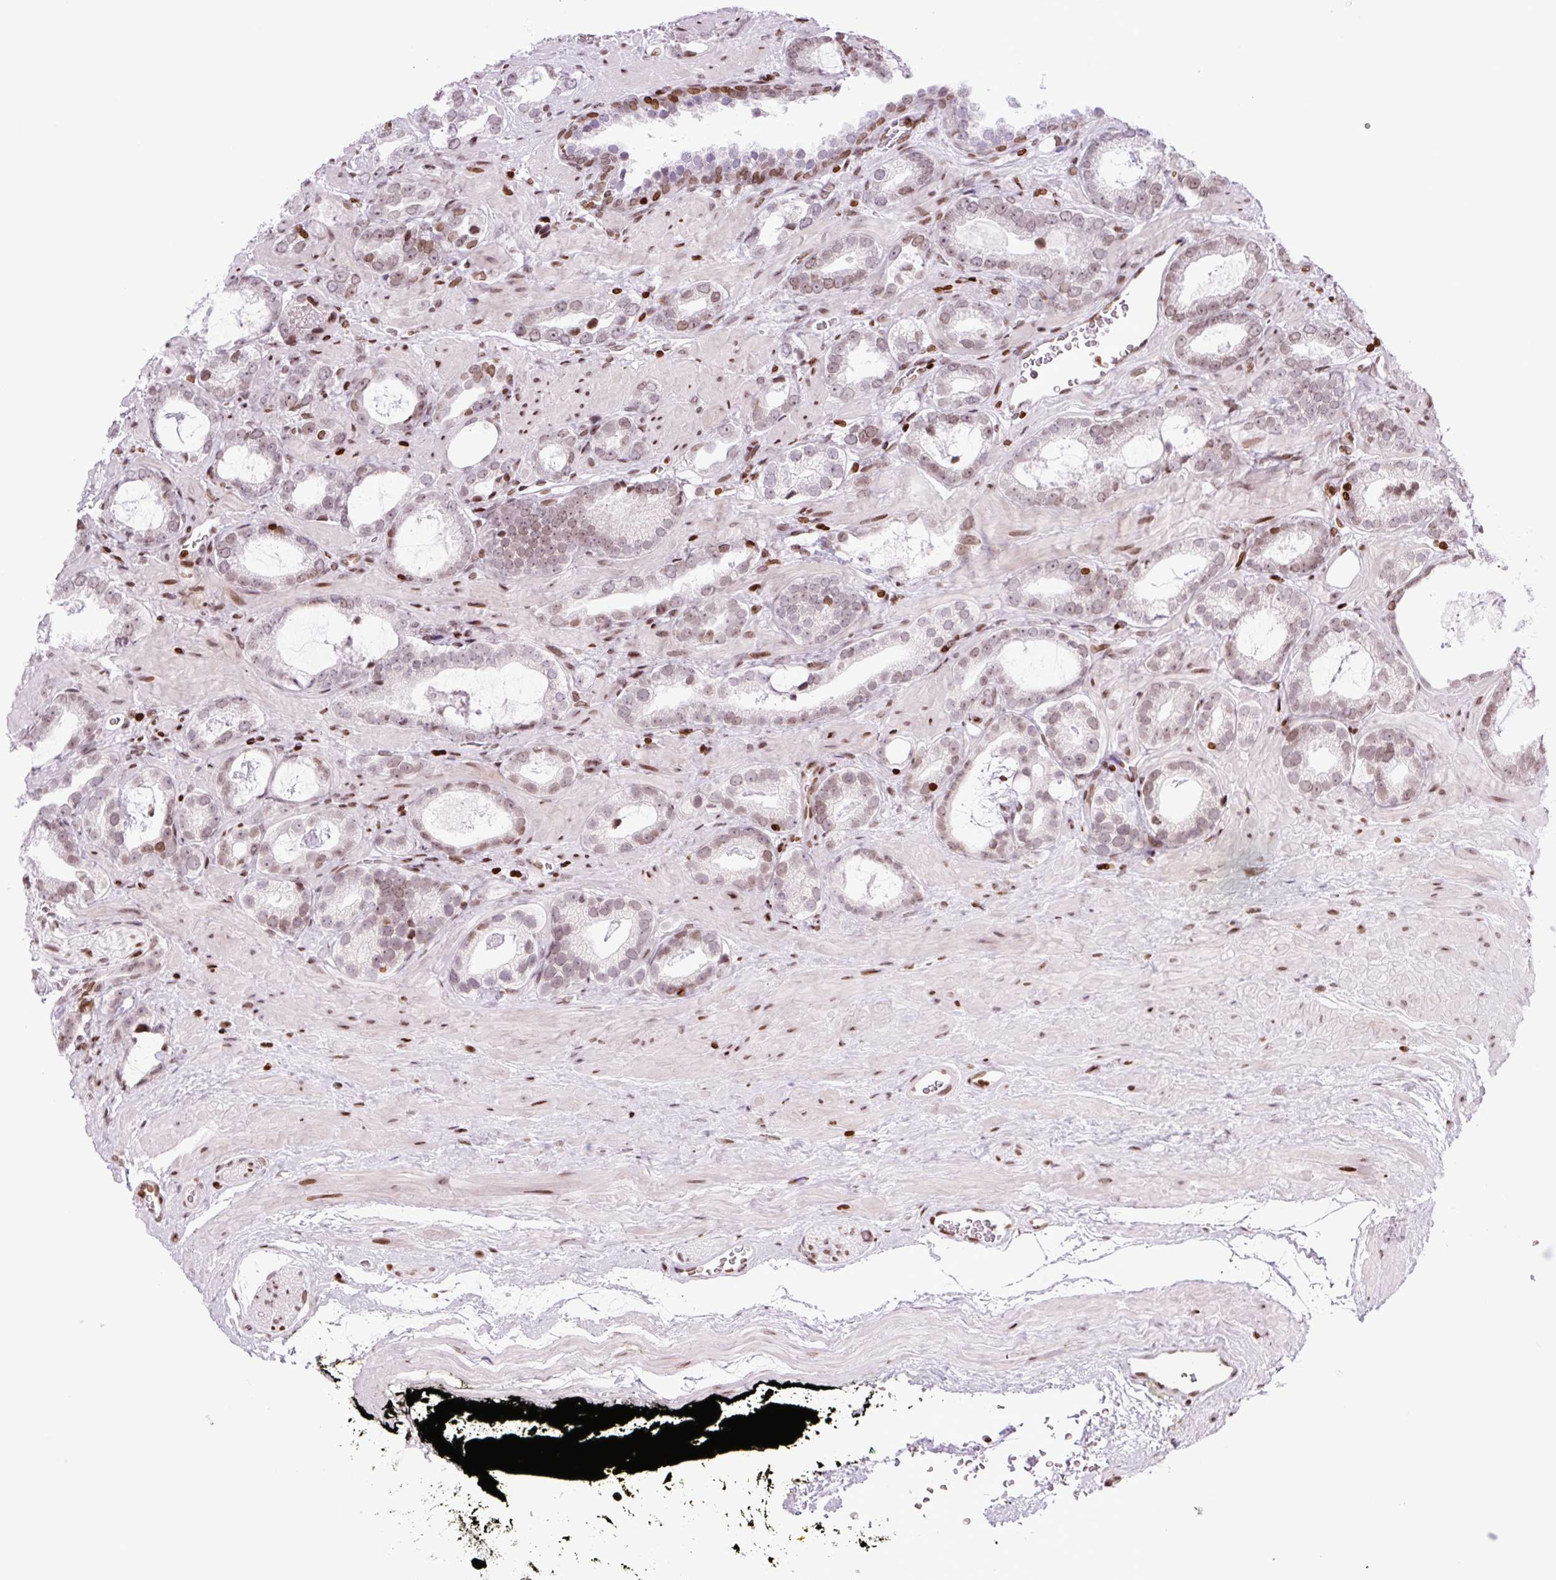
{"staining": {"intensity": "weak", "quantity": ">75%", "location": "nuclear"}, "tissue": "prostate cancer", "cell_type": "Tumor cells", "image_type": "cancer", "snomed": [{"axis": "morphology", "description": "Adenocarcinoma, Low grade"}, {"axis": "topography", "description": "Prostate"}], "caption": "Prostate cancer stained for a protein exhibits weak nuclear positivity in tumor cells.", "gene": "H1-3", "patient": {"sex": "male", "age": 62}}